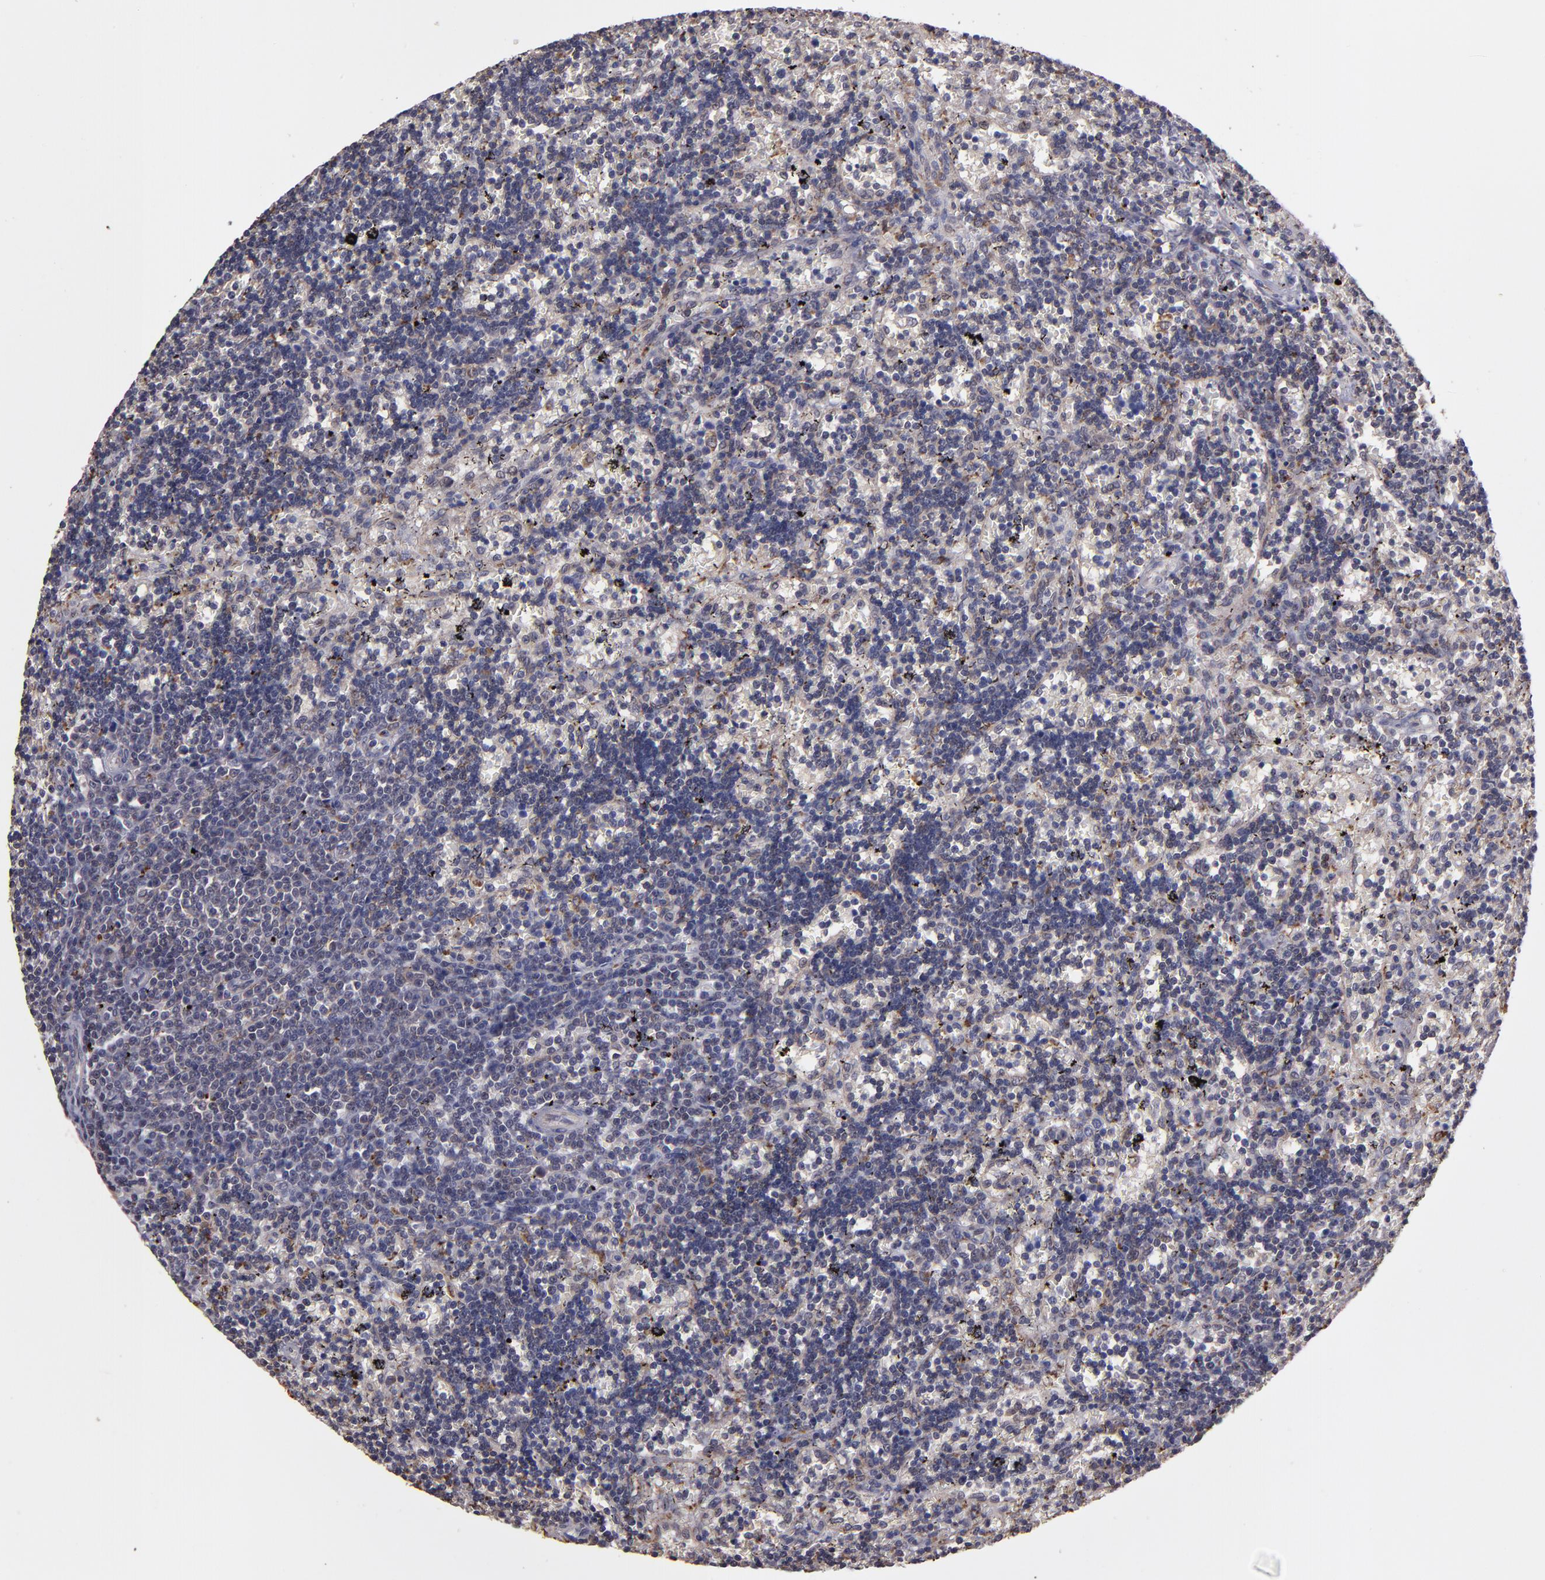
{"staining": {"intensity": "weak", "quantity": "25%-75%", "location": "cytoplasmic/membranous,nuclear"}, "tissue": "lymphoma", "cell_type": "Tumor cells", "image_type": "cancer", "snomed": [{"axis": "morphology", "description": "Malignant lymphoma, non-Hodgkin's type, Low grade"}, {"axis": "topography", "description": "Spleen"}], "caption": "The immunohistochemical stain shows weak cytoplasmic/membranous and nuclear staining in tumor cells of lymphoma tissue. (brown staining indicates protein expression, while blue staining denotes nuclei).", "gene": "SIPA1L1", "patient": {"sex": "male", "age": 60}}